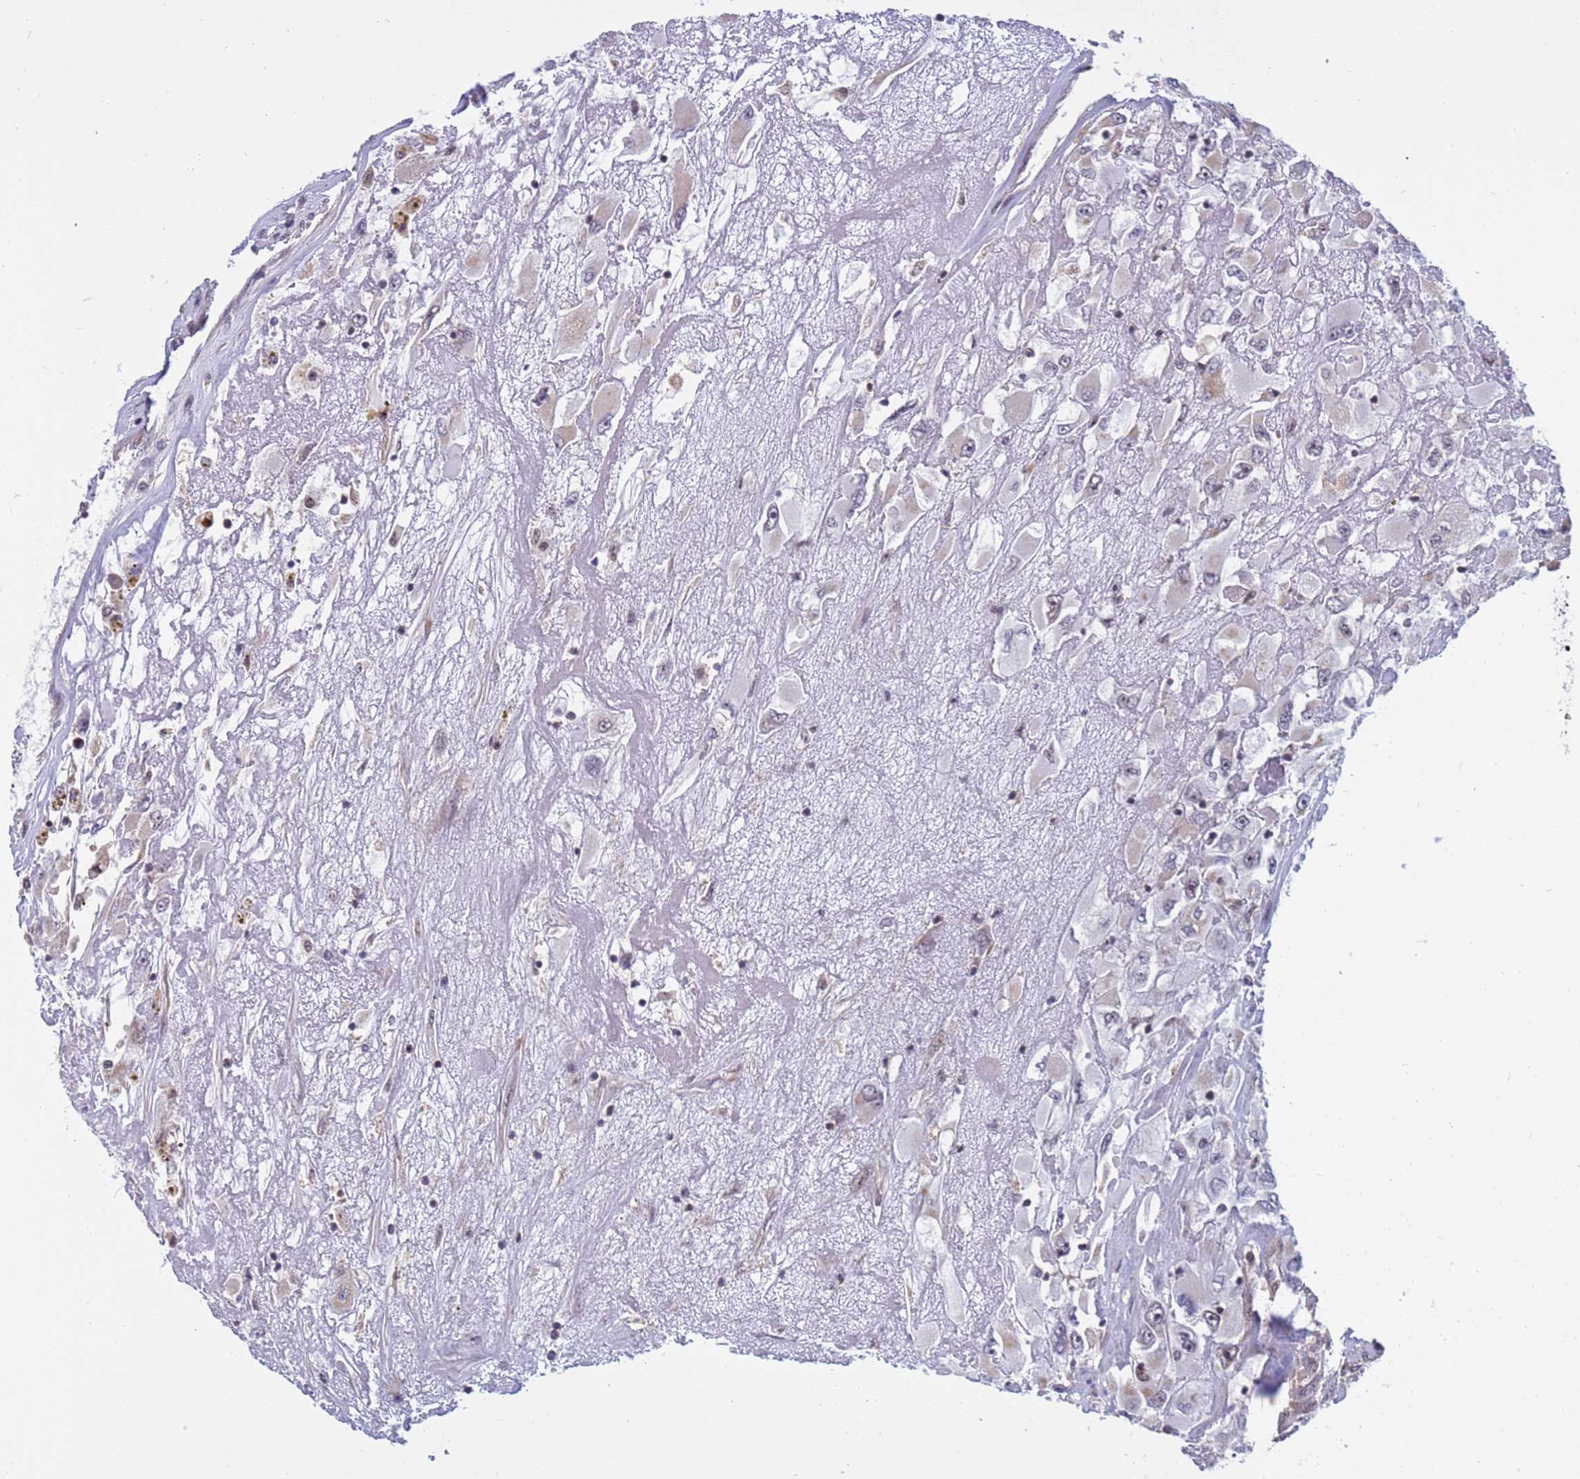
{"staining": {"intensity": "weak", "quantity": "<25%", "location": "cytoplasmic/membranous"}, "tissue": "renal cancer", "cell_type": "Tumor cells", "image_type": "cancer", "snomed": [{"axis": "morphology", "description": "Adenocarcinoma, NOS"}, {"axis": "topography", "description": "Kidney"}], "caption": "There is no significant expression in tumor cells of renal cancer. (Stains: DAB (3,3'-diaminobenzidine) immunohistochemistry with hematoxylin counter stain, Microscopy: brightfield microscopy at high magnification).", "gene": "NSL1", "patient": {"sex": "female", "age": 52}}